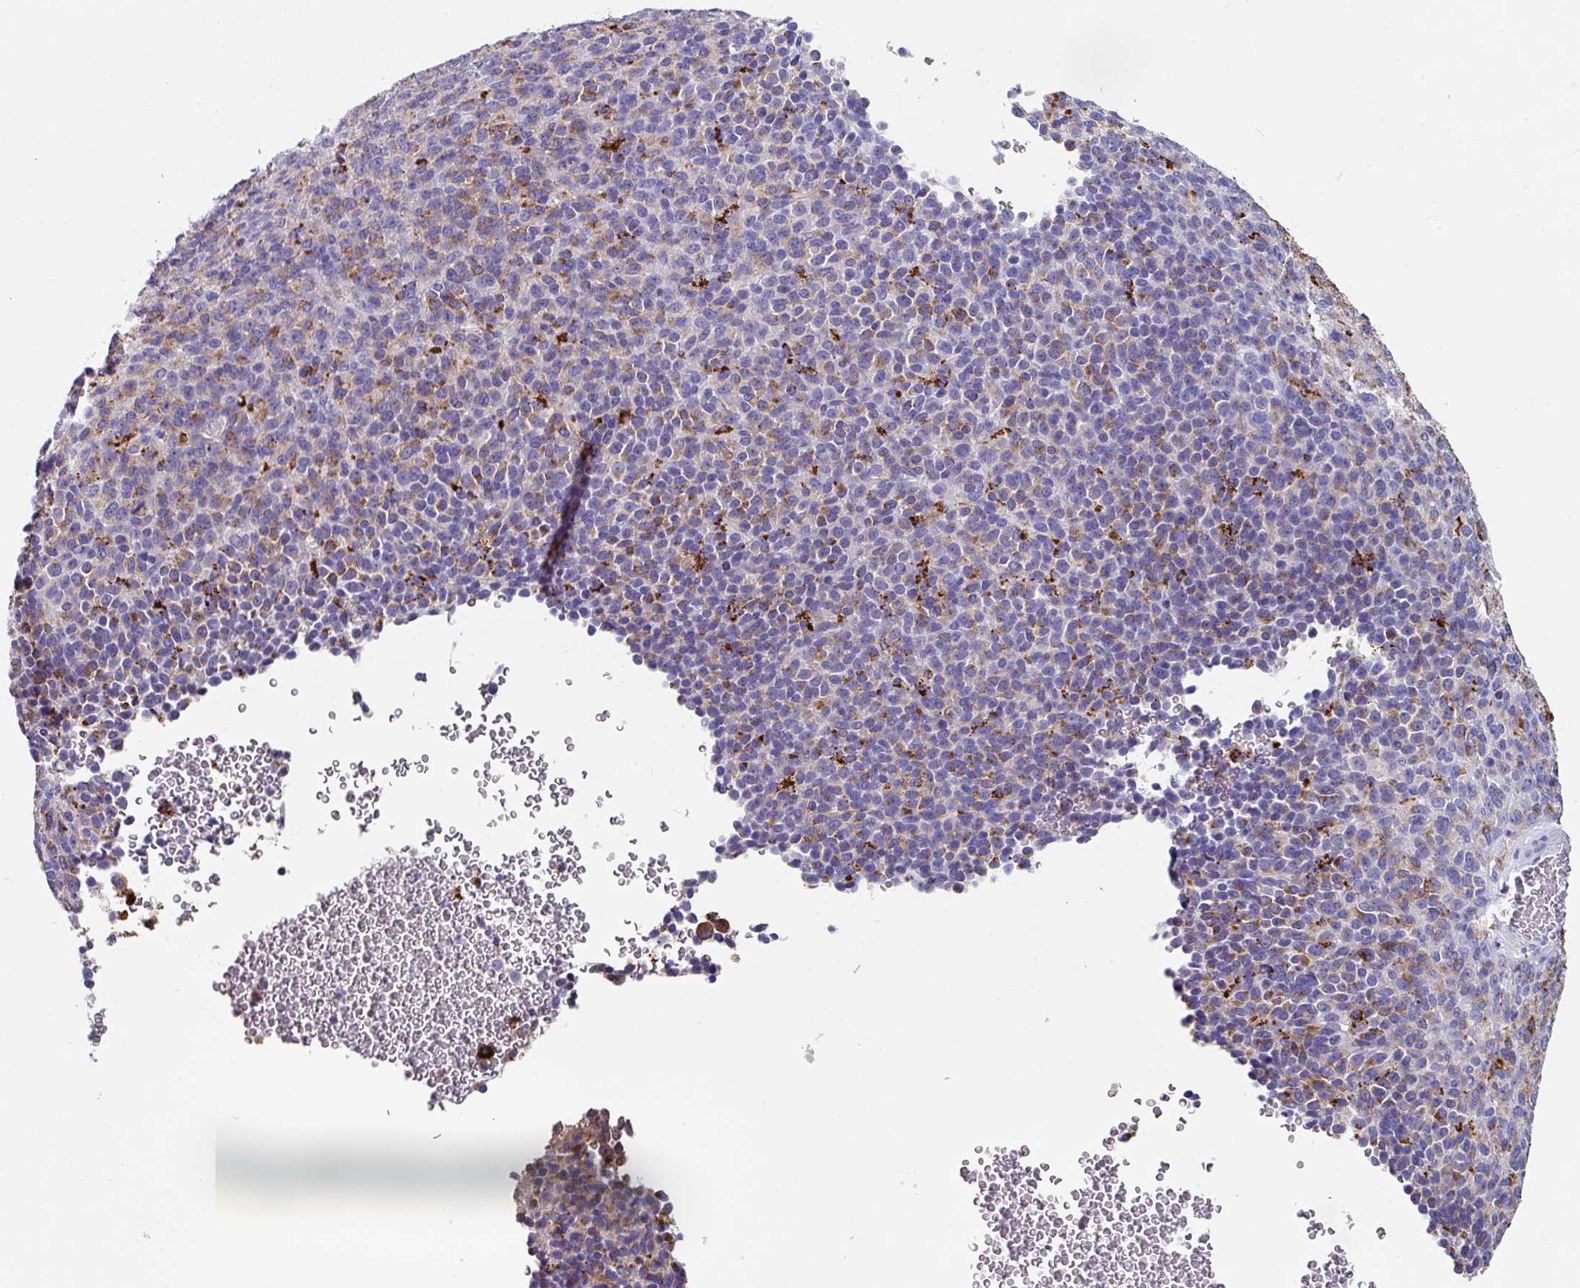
{"staining": {"intensity": "strong", "quantity": "<25%", "location": "cytoplasmic/membranous"}, "tissue": "melanoma", "cell_type": "Tumor cells", "image_type": "cancer", "snomed": [{"axis": "morphology", "description": "Malignant melanoma, Metastatic site"}, {"axis": "topography", "description": "Brain"}], "caption": "Brown immunohistochemical staining in melanoma reveals strong cytoplasmic/membranous positivity in about <25% of tumor cells.", "gene": "CPVL", "patient": {"sex": "female", "age": 56}}